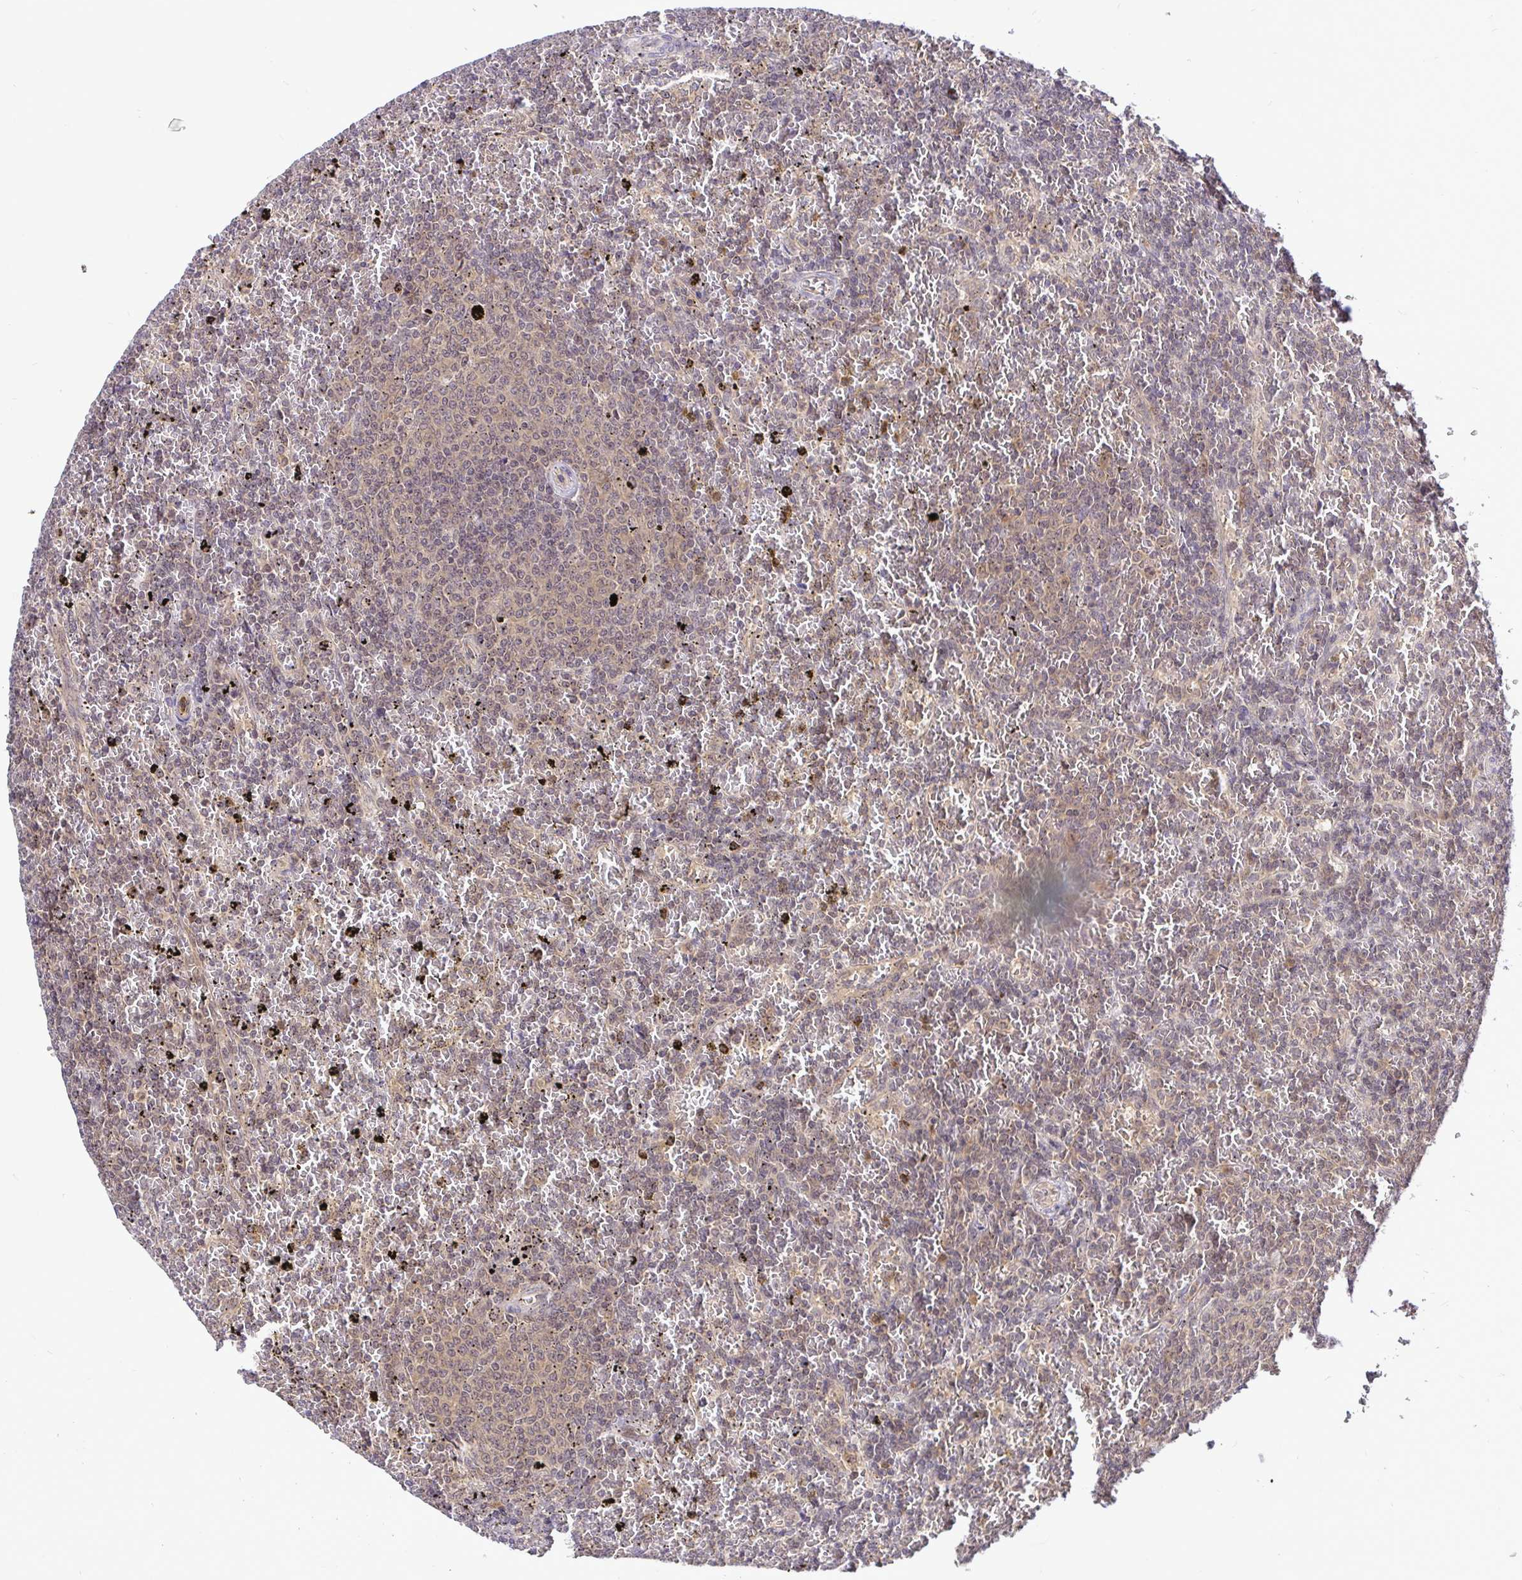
{"staining": {"intensity": "weak", "quantity": "25%-75%", "location": "cytoplasmic/membranous,nuclear"}, "tissue": "lymphoma", "cell_type": "Tumor cells", "image_type": "cancer", "snomed": [{"axis": "morphology", "description": "Malignant lymphoma, non-Hodgkin's type, Low grade"}, {"axis": "topography", "description": "Spleen"}], "caption": "This image displays immunohistochemistry staining of lymphoma, with low weak cytoplasmic/membranous and nuclear expression in approximately 25%-75% of tumor cells.", "gene": "UBE2M", "patient": {"sex": "female", "age": 77}}